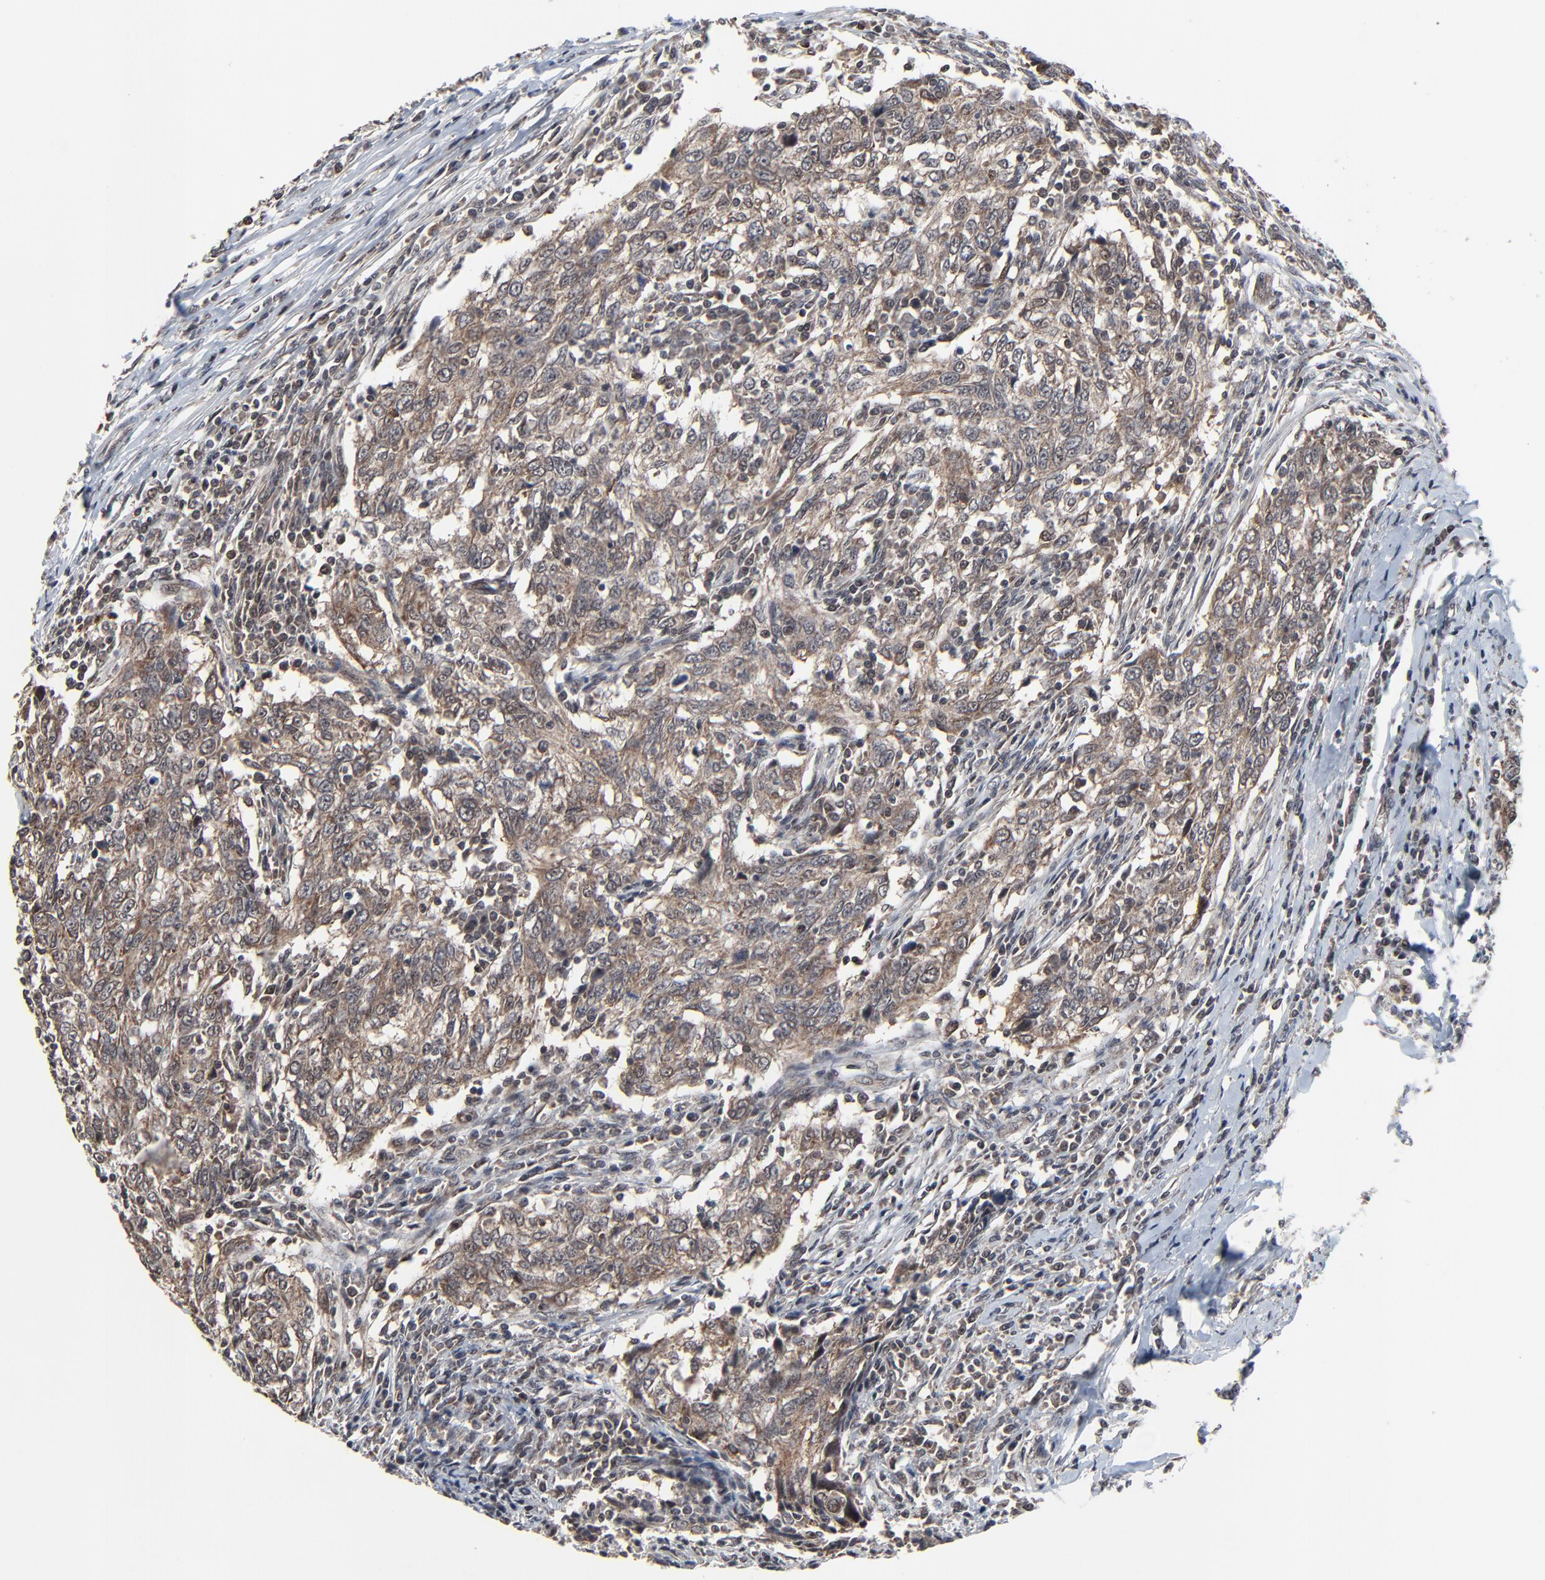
{"staining": {"intensity": "weak", "quantity": ">75%", "location": "cytoplasmic/membranous"}, "tissue": "breast cancer", "cell_type": "Tumor cells", "image_type": "cancer", "snomed": [{"axis": "morphology", "description": "Duct carcinoma"}, {"axis": "topography", "description": "Breast"}], "caption": "Invasive ductal carcinoma (breast) tissue demonstrates weak cytoplasmic/membranous positivity in about >75% of tumor cells, visualized by immunohistochemistry.", "gene": "RHOJ", "patient": {"sex": "female", "age": 50}}